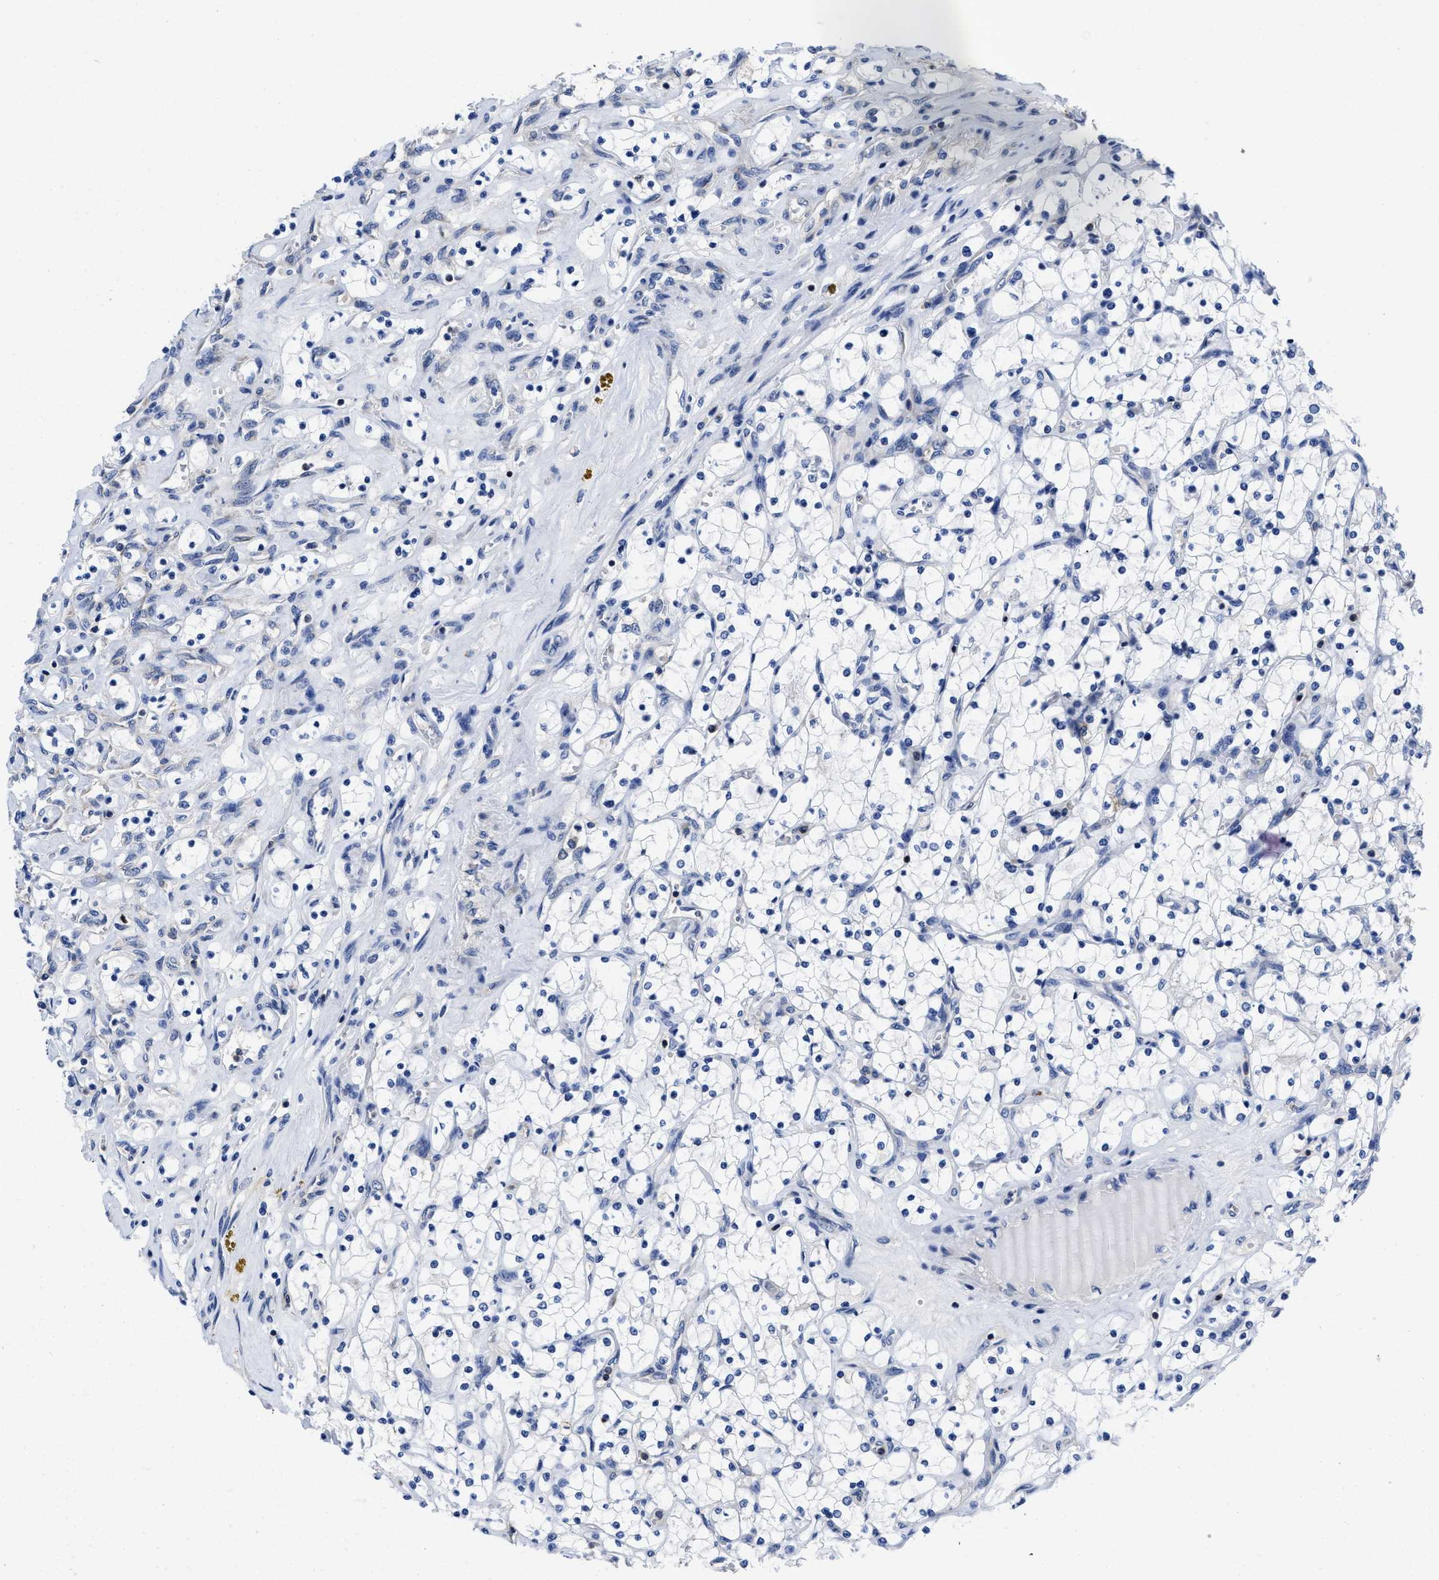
{"staining": {"intensity": "negative", "quantity": "none", "location": "none"}, "tissue": "renal cancer", "cell_type": "Tumor cells", "image_type": "cancer", "snomed": [{"axis": "morphology", "description": "Adenocarcinoma, NOS"}, {"axis": "topography", "description": "Kidney"}], "caption": "Tumor cells are negative for protein expression in human renal cancer (adenocarcinoma). Brightfield microscopy of immunohistochemistry (IHC) stained with DAB (3,3'-diaminobenzidine) (brown) and hematoxylin (blue), captured at high magnification.", "gene": "YARS1", "patient": {"sex": "female", "age": 69}}